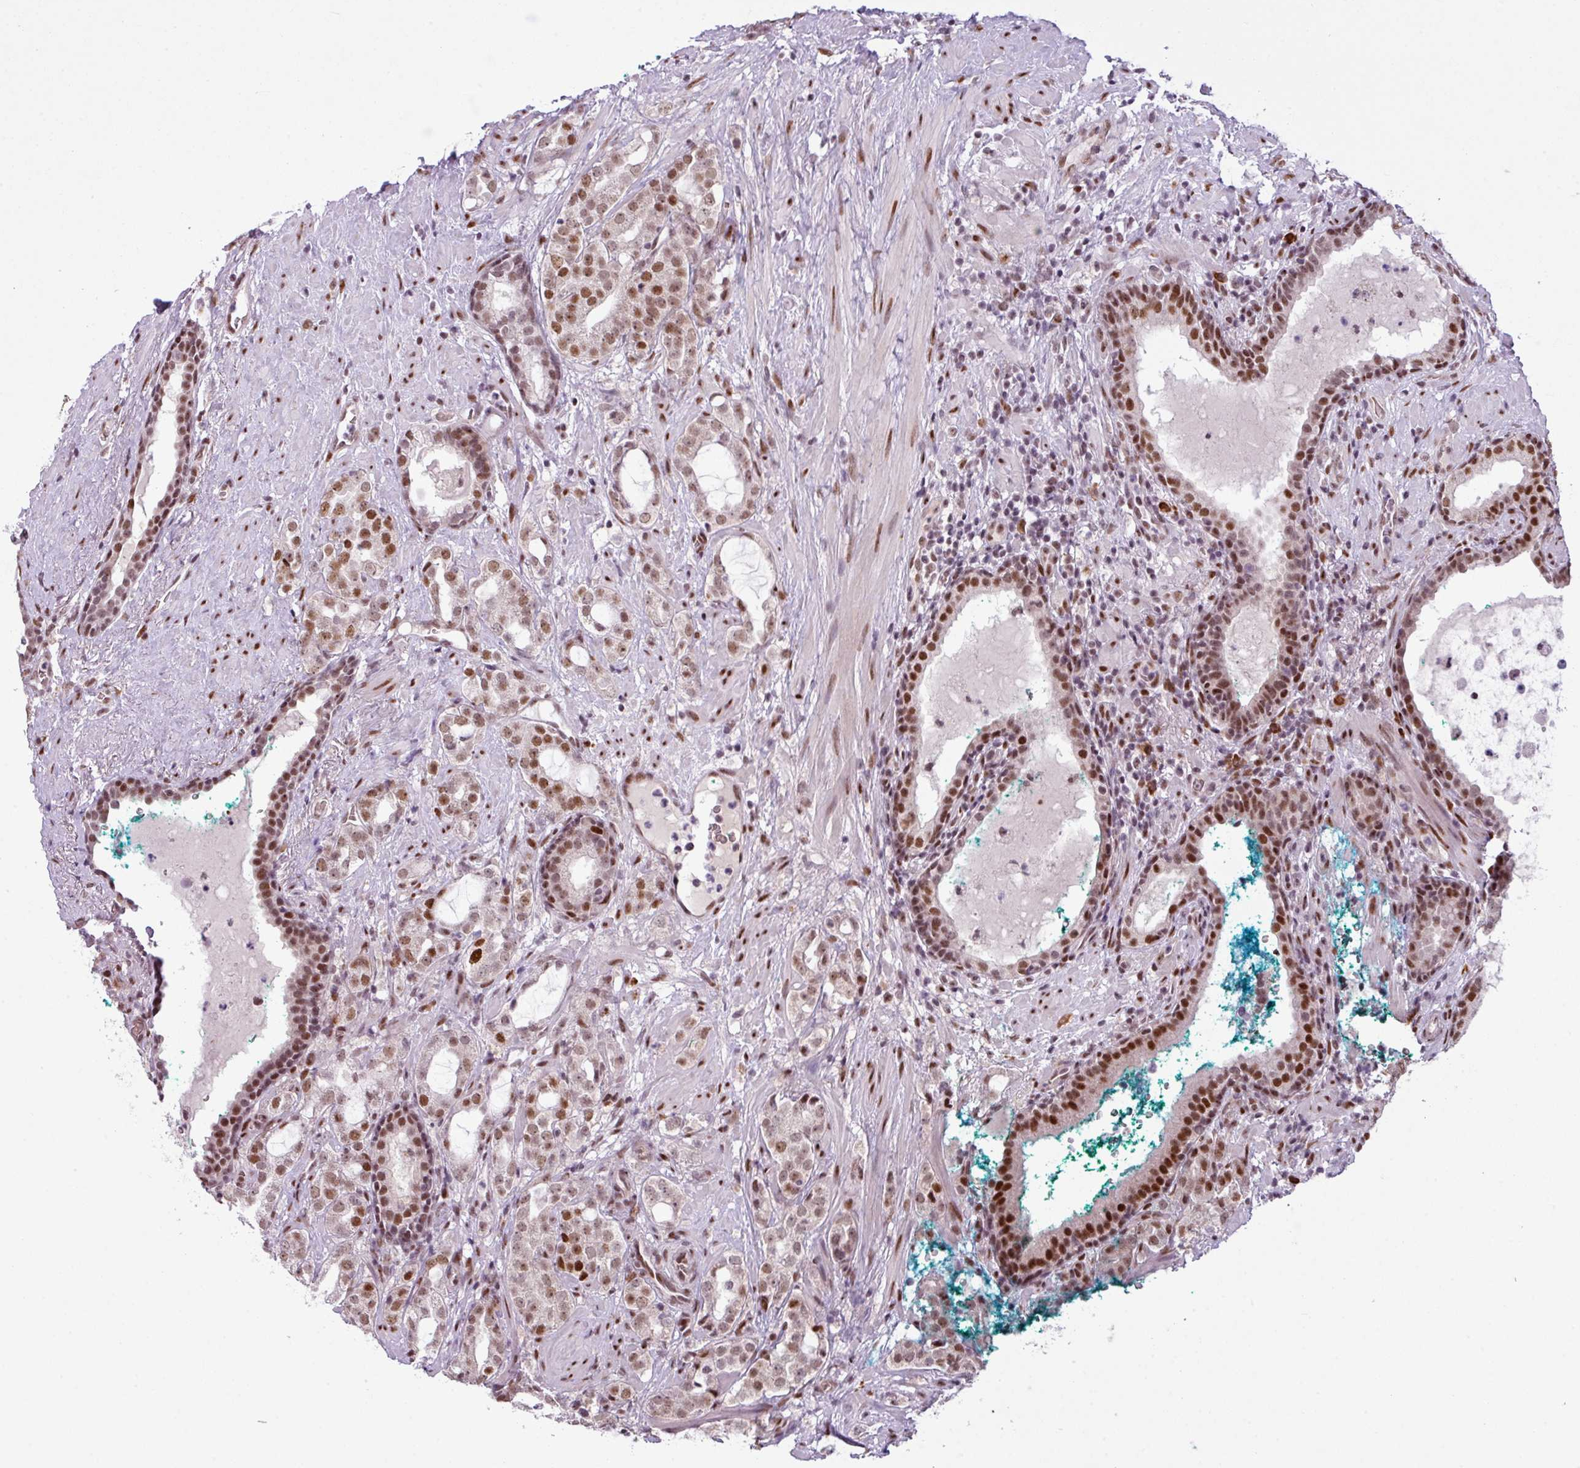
{"staining": {"intensity": "moderate", "quantity": ">75%", "location": "nuclear"}, "tissue": "prostate cancer", "cell_type": "Tumor cells", "image_type": "cancer", "snomed": [{"axis": "morphology", "description": "Adenocarcinoma, High grade"}, {"axis": "topography", "description": "Prostate"}], "caption": "Immunohistochemical staining of prostate adenocarcinoma (high-grade) shows medium levels of moderate nuclear positivity in about >75% of tumor cells.", "gene": "PRDM5", "patient": {"sex": "male", "age": 64}}